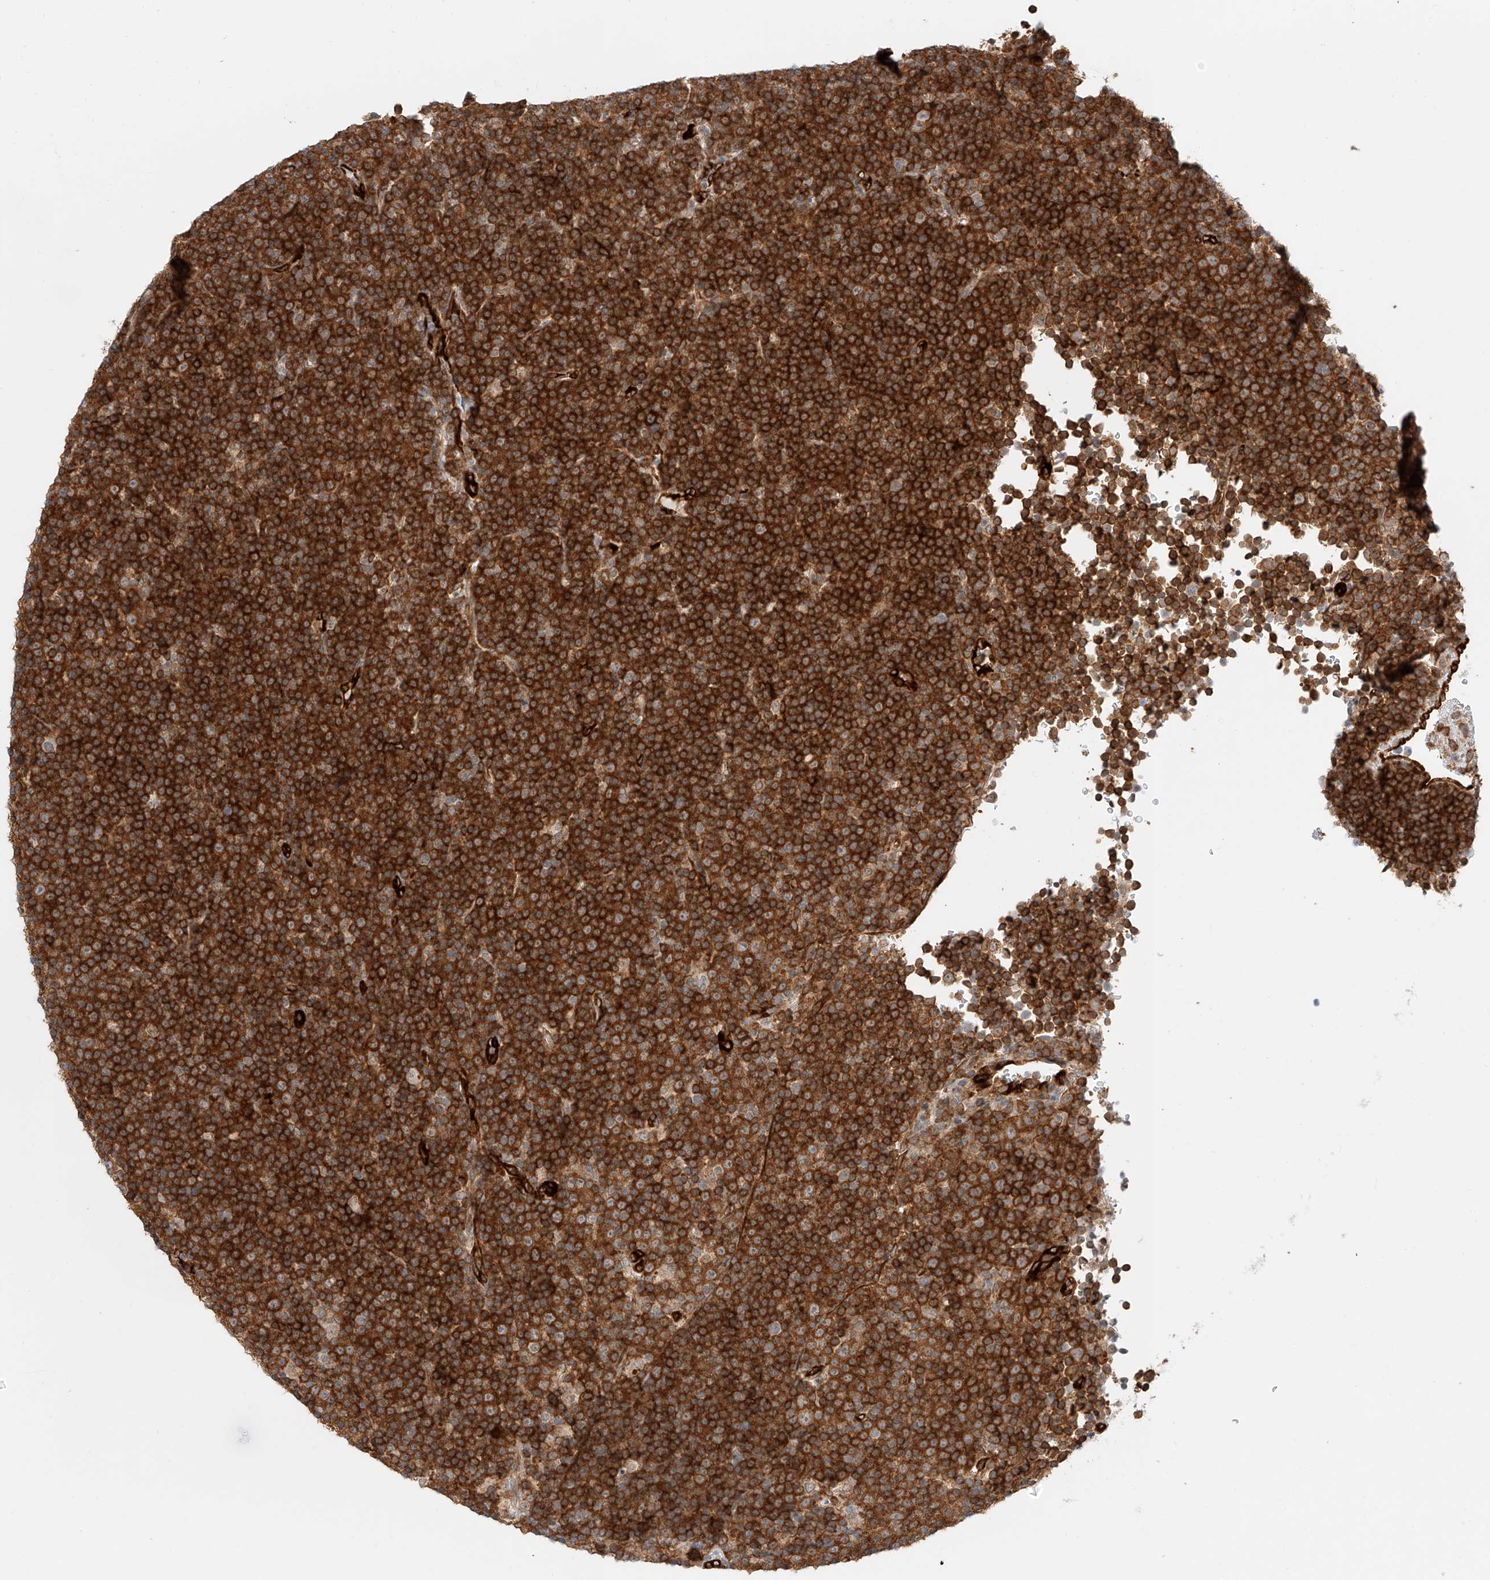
{"staining": {"intensity": "strong", "quantity": ">75%", "location": "cytoplasmic/membranous"}, "tissue": "lymphoma", "cell_type": "Tumor cells", "image_type": "cancer", "snomed": [{"axis": "morphology", "description": "Malignant lymphoma, non-Hodgkin's type, Low grade"}, {"axis": "topography", "description": "Lymph node"}], "caption": "Immunohistochemistry (IHC) staining of malignant lymphoma, non-Hodgkin's type (low-grade), which displays high levels of strong cytoplasmic/membranous positivity in about >75% of tumor cells indicating strong cytoplasmic/membranous protein expression. The staining was performed using DAB (brown) for protein detection and nuclei were counterstained in hematoxylin (blue).", "gene": "CARMIL1", "patient": {"sex": "female", "age": 67}}